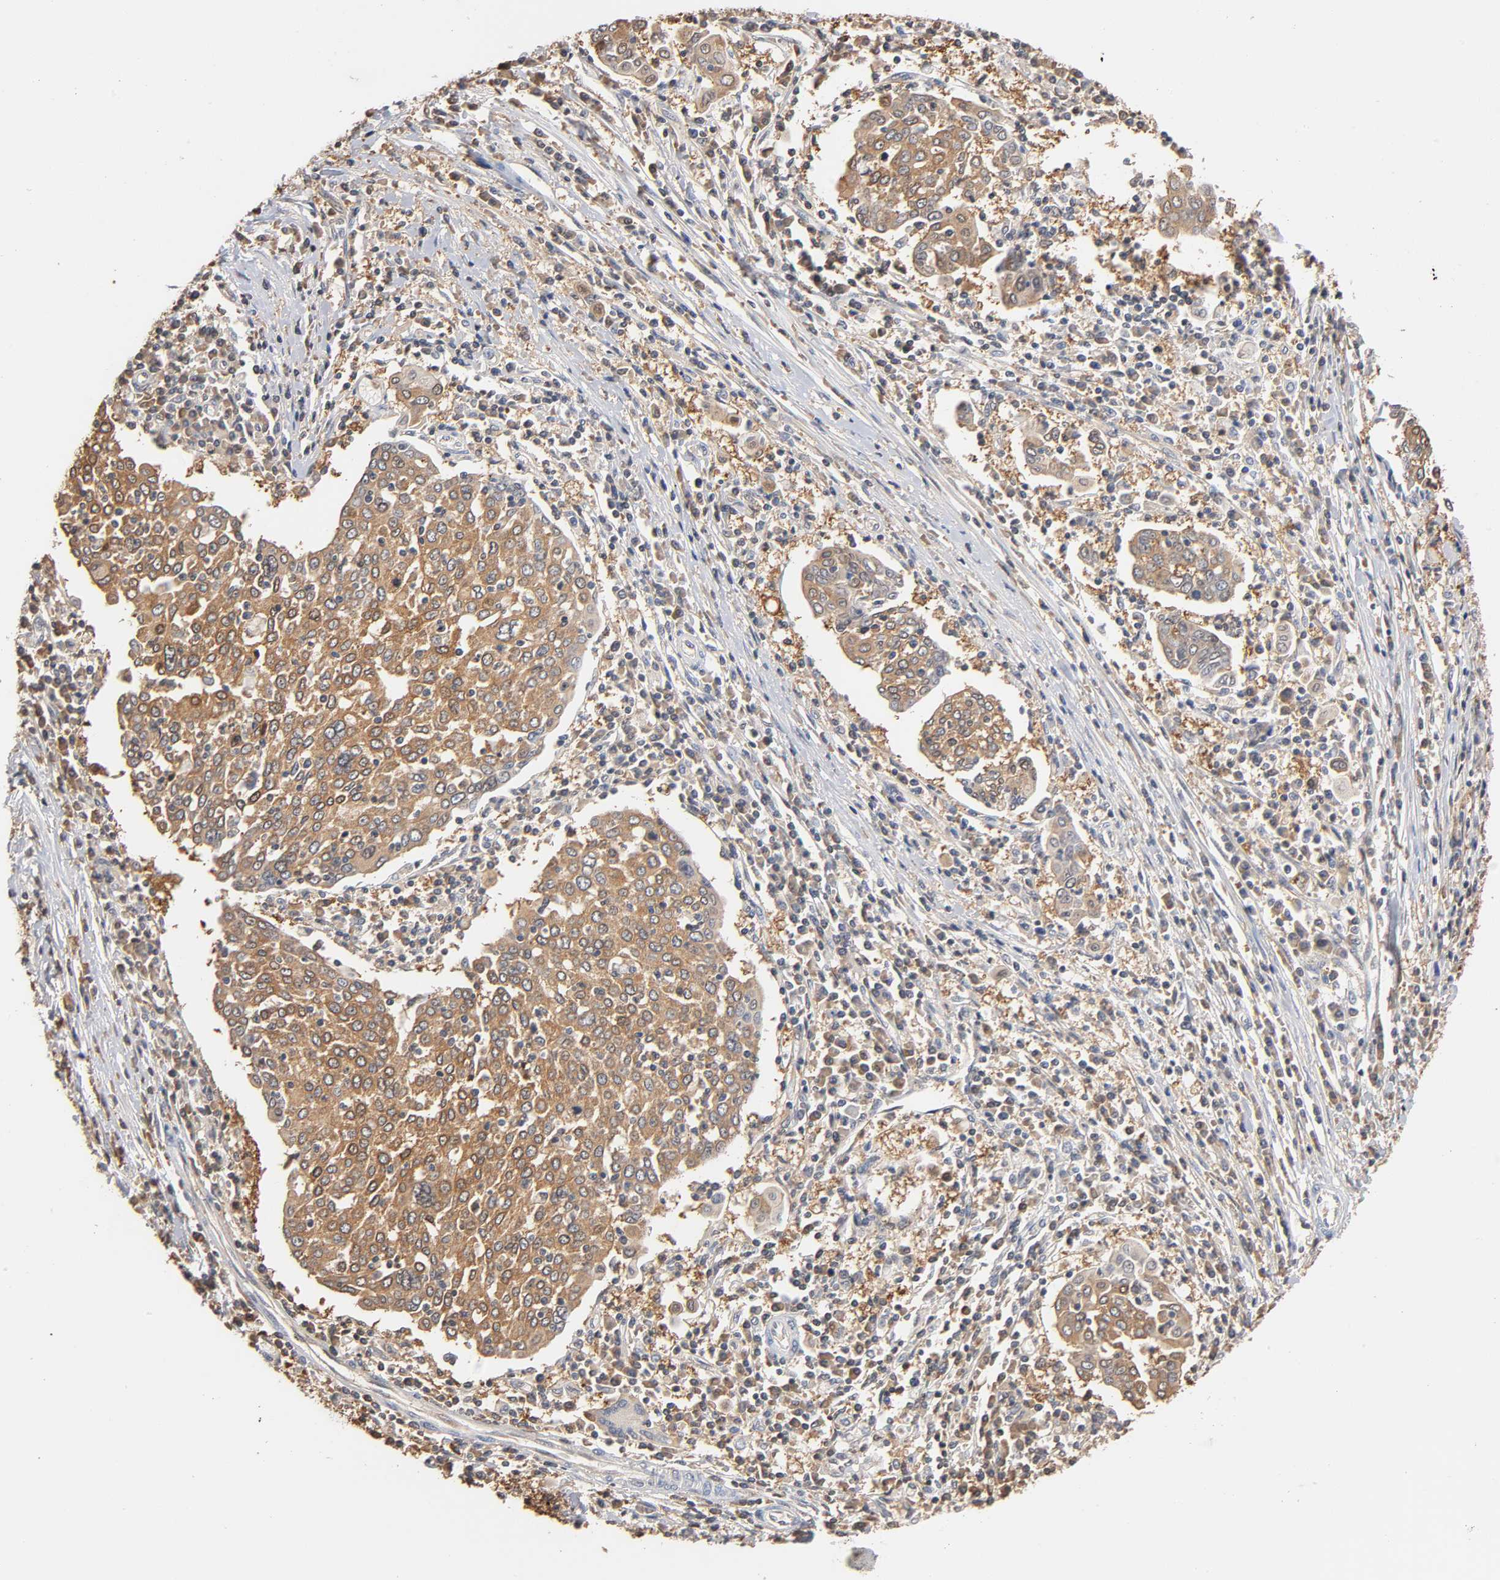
{"staining": {"intensity": "moderate", "quantity": ">75%", "location": "cytoplasmic/membranous"}, "tissue": "cervical cancer", "cell_type": "Tumor cells", "image_type": "cancer", "snomed": [{"axis": "morphology", "description": "Squamous cell carcinoma, NOS"}, {"axis": "topography", "description": "Cervix"}], "caption": "The image exhibits a brown stain indicating the presence of a protein in the cytoplasmic/membranous of tumor cells in cervical squamous cell carcinoma.", "gene": "ALDOA", "patient": {"sex": "female", "age": 40}}